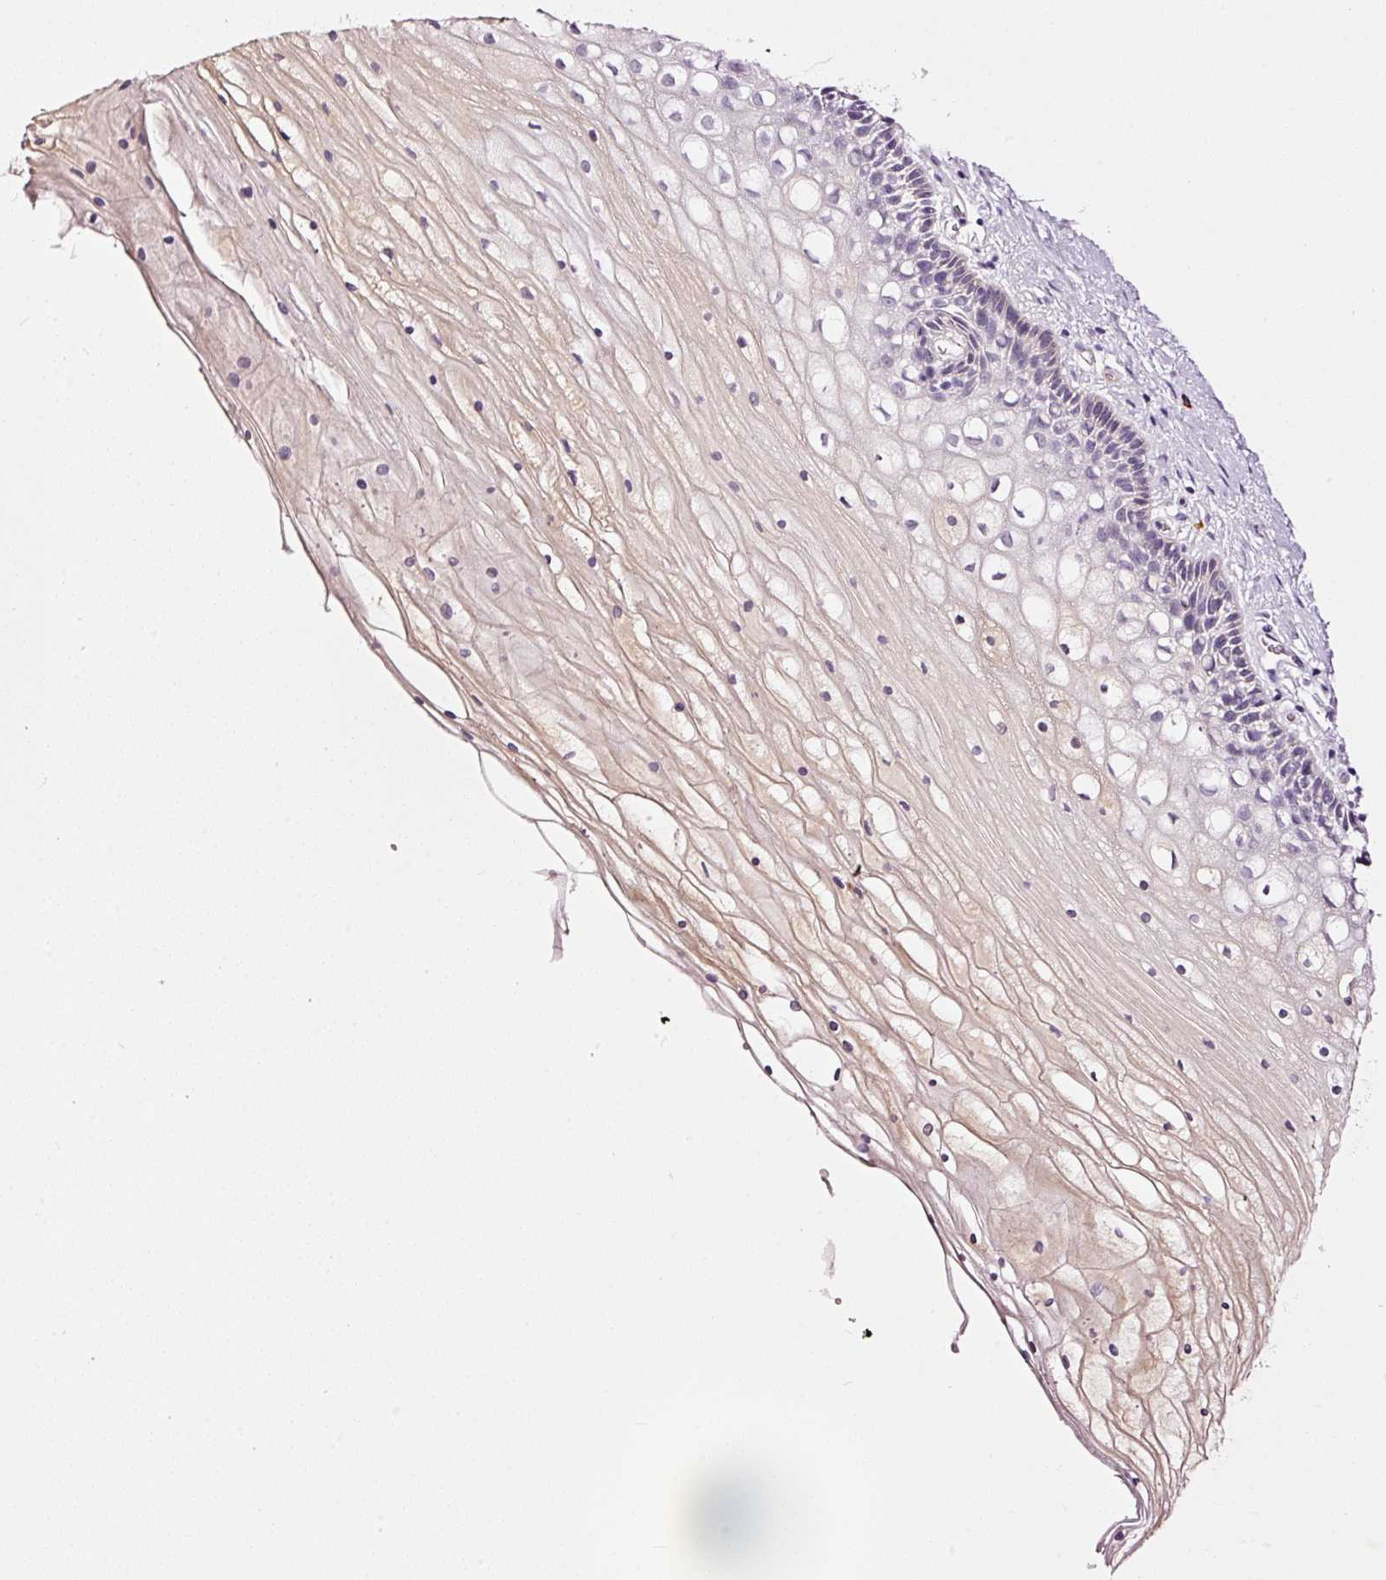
{"staining": {"intensity": "negative", "quantity": "none", "location": "none"}, "tissue": "cervix", "cell_type": "Glandular cells", "image_type": "normal", "snomed": [{"axis": "morphology", "description": "Normal tissue, NOS"}, {"axis": "topography", "description": "Cervix"}], "caption": "Micrograph shows no significant protein staining in glandular cells of normal cervix. Nuclei are stained in blue.", "gene": "ABCB4", "patient": {"sex": "female", "age": 36}}